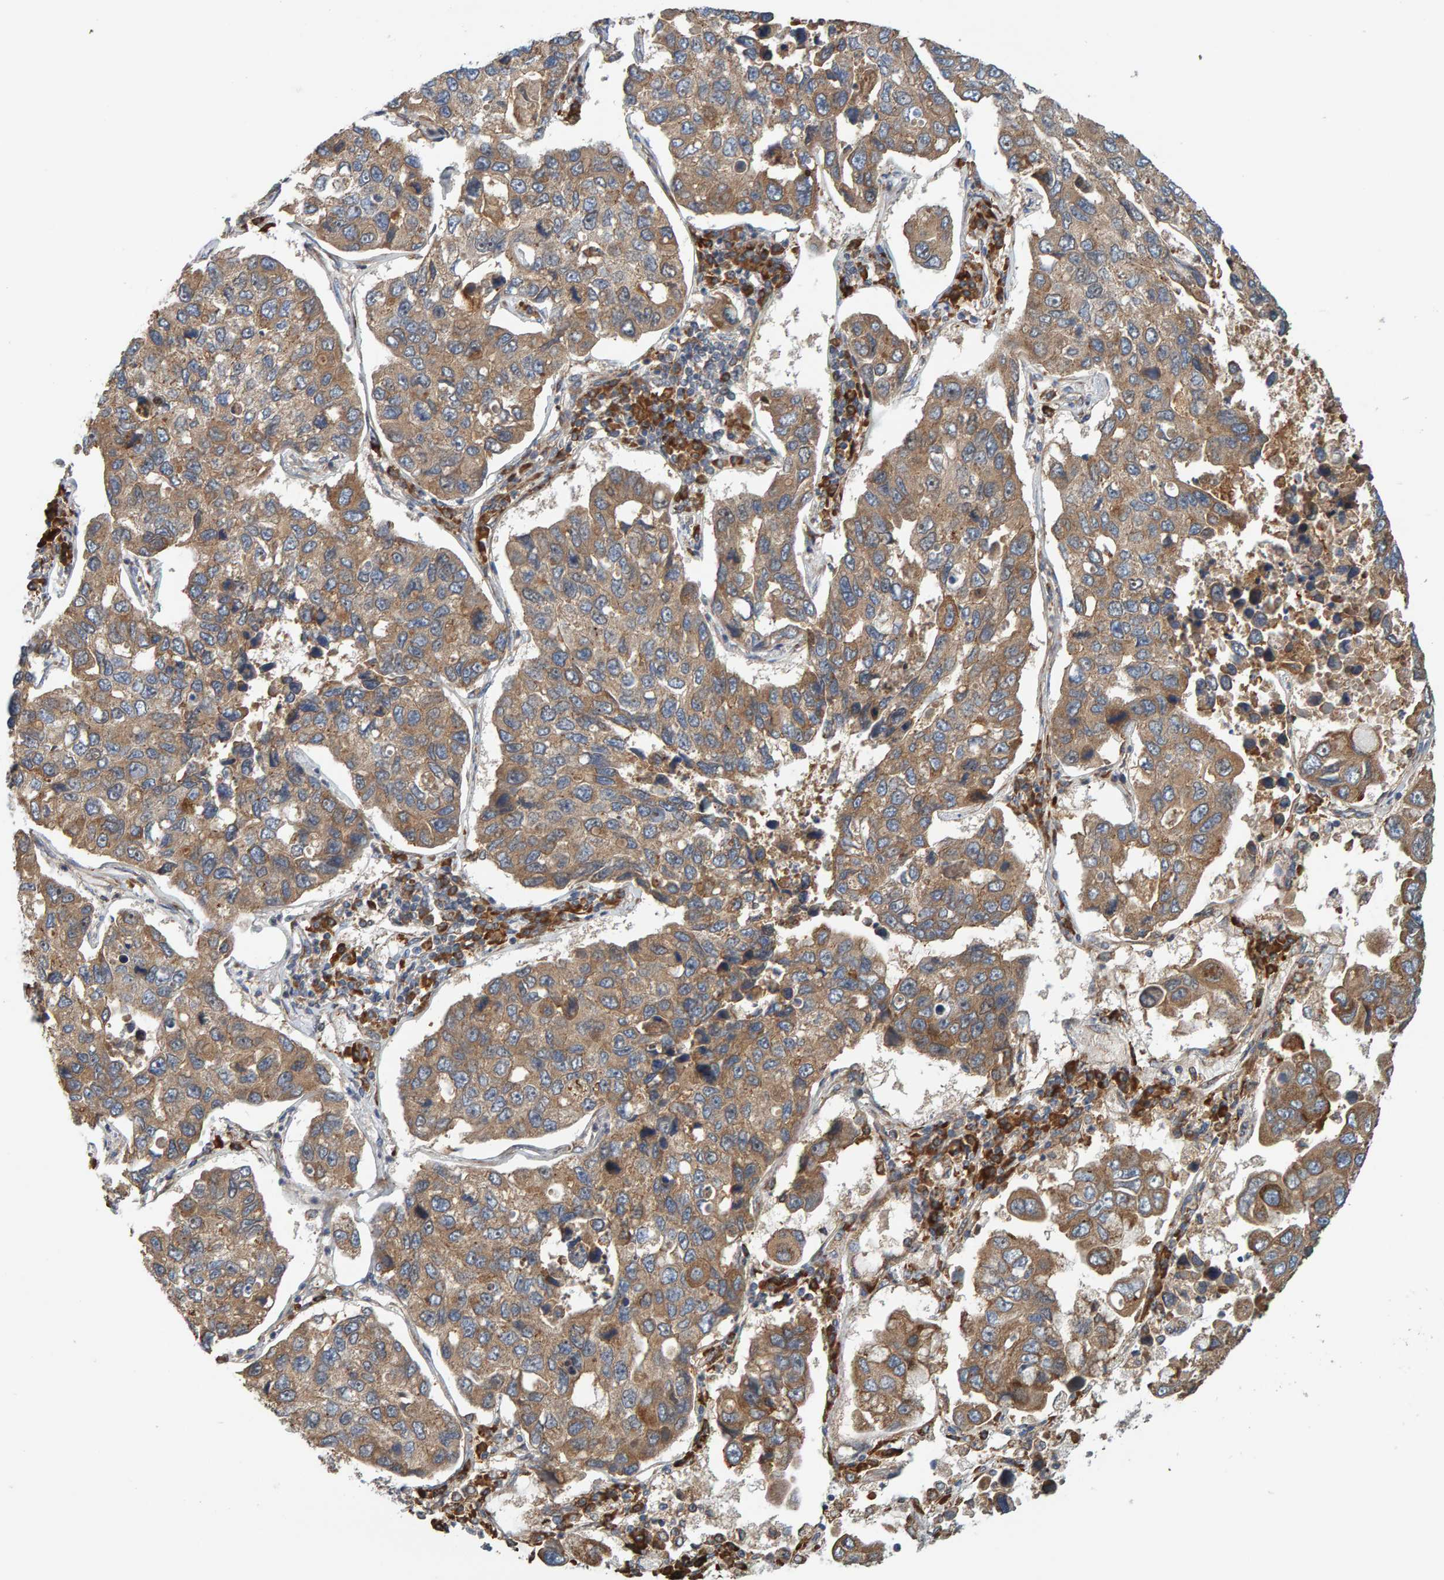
{"staining": {"intensity": "moderate", "quantity": ">75%", "location": "cytoplasmic/membranous"}, "tissue": "lung cancer", "cell_type": "Tumor cells", "image_type": "cancer", "snomed": [{"axis": "morphology", "description": "Adenocarcinoma, NOS"}, {"axis": "topography", "description": "Lung"}], "caption": "Moderate cytoplasmic/membranous protein positivity is seen in about >75% of tumor cells in adenocarcinoma (lung). The staining was performed using DAB, with brown indicating positive protein expression. Nuclei are stained blue with hematoxylin.", "gene": "BAIAP2", "patient": {"sex": "male", "age": 64}}